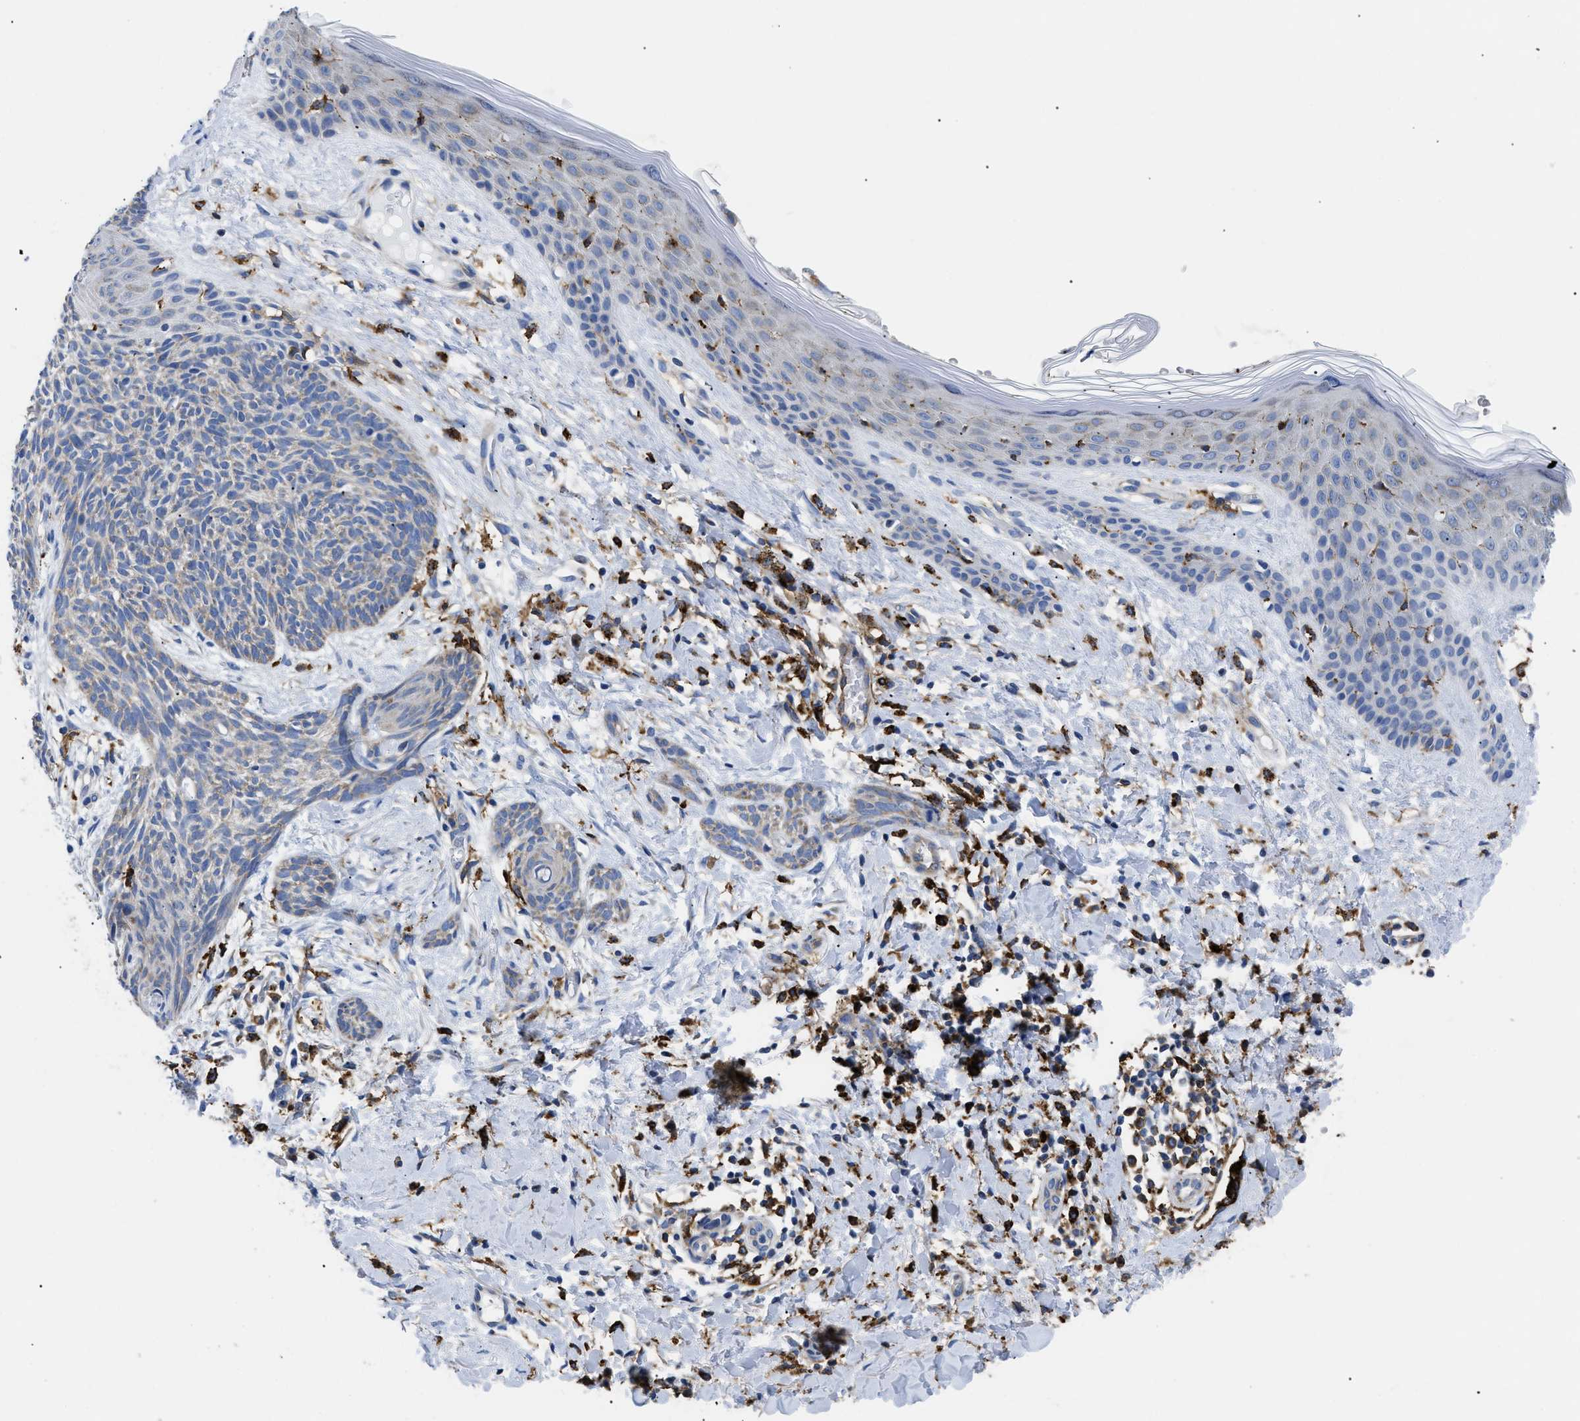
{"staining": {"intensity": "weak", "quantity": ">75%", "location": "cytoplasmic/membranous"}, "tissue": "skin cancer", "cell_type": "Tumor cells", "image_type": "cancer", "snomed": [{"axis": "morphology", "description": "Basal cell carcinoma"}, {"axis": "topography", "description": "Skin"}], "caption": "This image displays immunohistochemistry staining of skin basal cell carcinoma, with low weak cytoplasmic/membranous expression in approximately >75% of tumor cells.", "gene": "HLA-DPA1", "patient": {"sex": "female", "age": 59}}